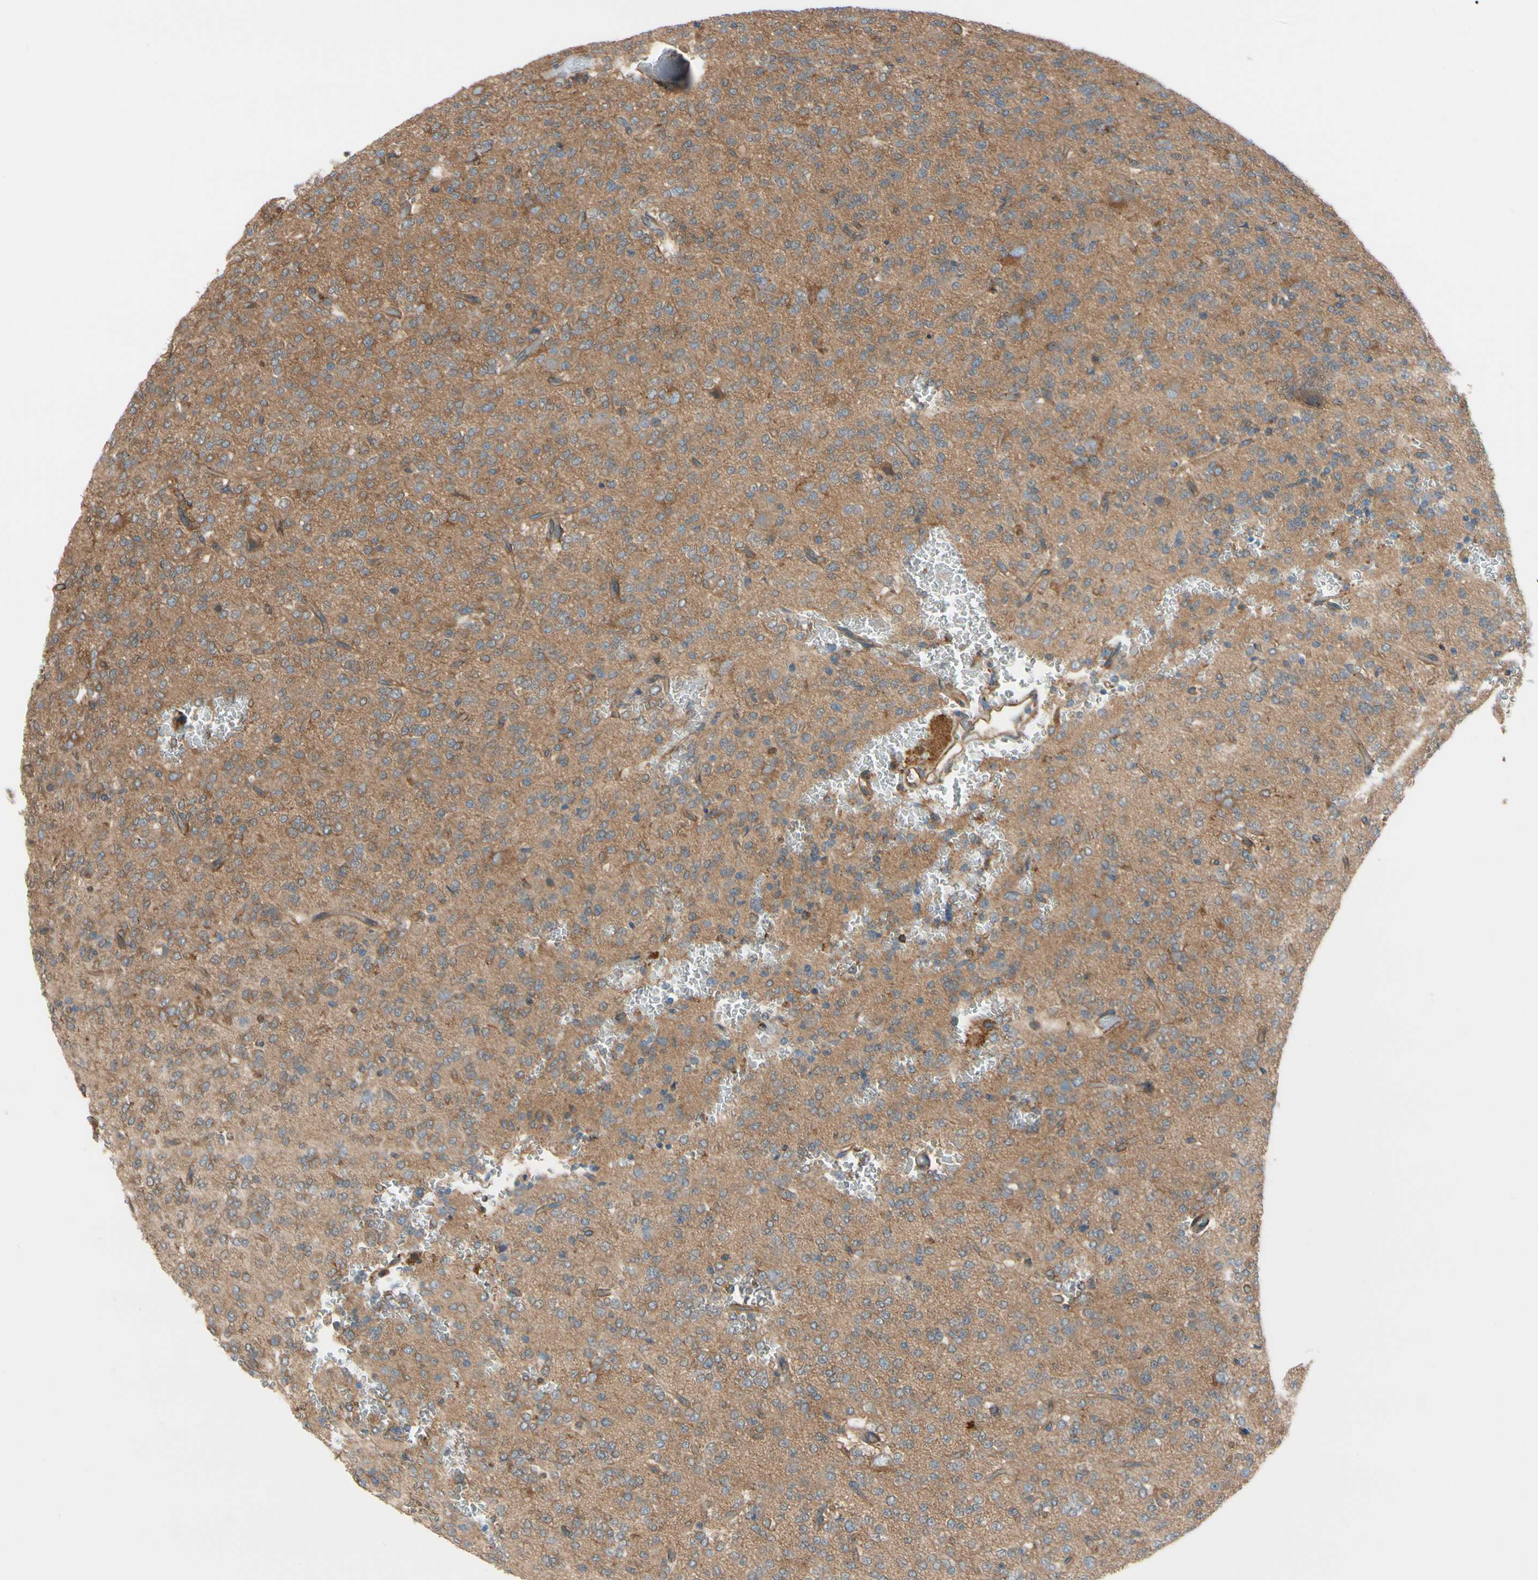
{"staining": {"intensity": "moderate", "quantity": ">75%", "location": "cytoplasmic/membranous"}, "tissue": "glioma", "cell_type": "Tumor cells", "image_type": "cancer", "snomed": [{"axis": "morphology", "description": "Glioma, malignant, Low grade"}, {"axis": "topography", "description": "Brain"}], "caption": "Immunohistochemistry (IHC) micrograph of glioma stained for a protein (brown), which displays medium levels of moderate cytoplasmic/membranous positivity in about >75% of tumor cells.", "gene": "EPS15", "patient": {"sex": "male", "age": 38}}